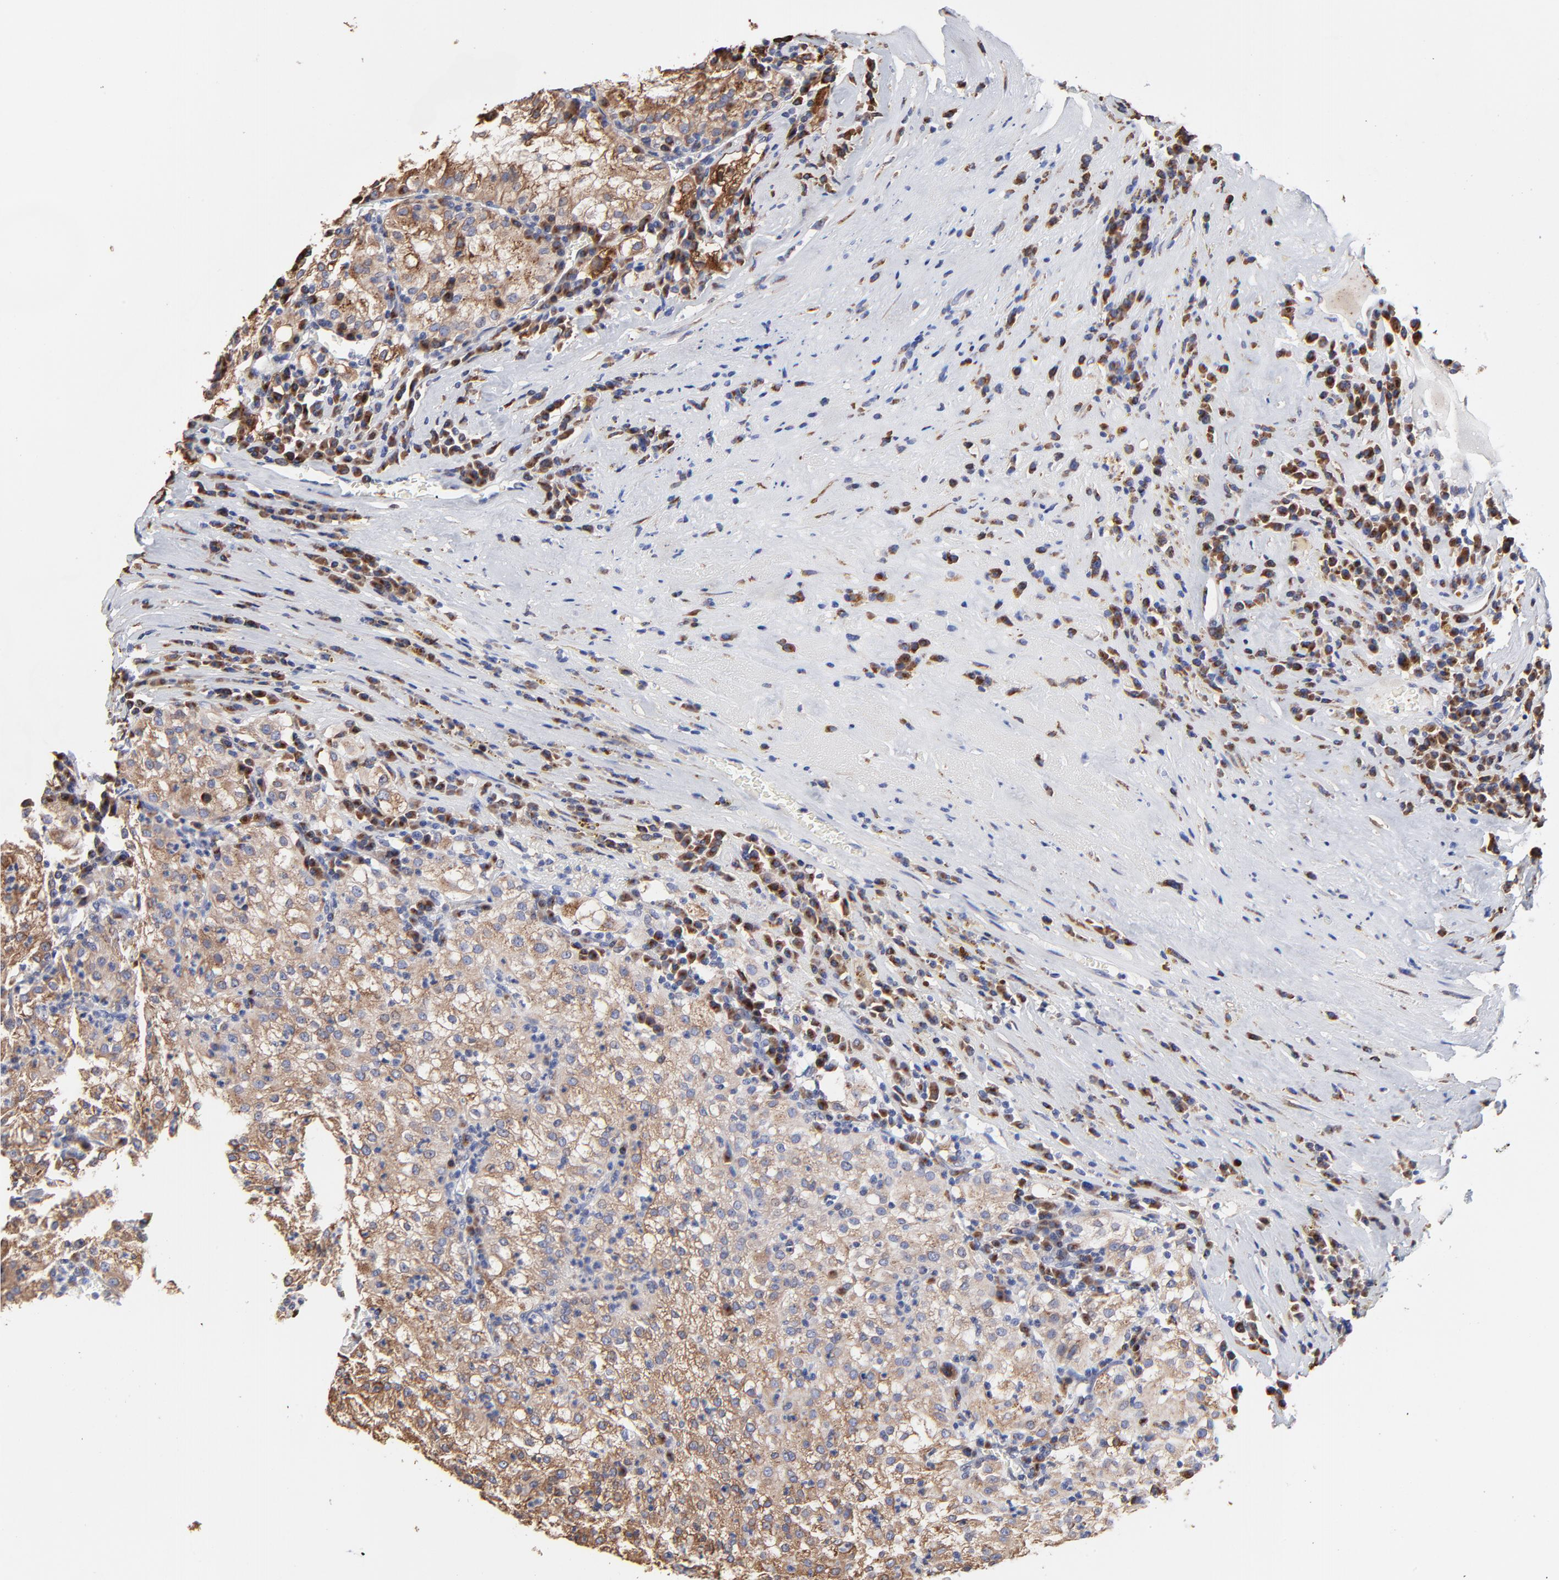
{"staining": {"intensity": "moderate", "quantity": ">75%", "location": "cytoplasmic/membranous"}, "tissue": "renal cancer", "cell_type": "Tumor cells", "image_type": "cancer", "snomed": [{"axis": "morphology", "description": "Adenocarcinoma, NOS"}, {"axis": "topography", "description": "Kidney"}], "caption": "Renal cancer (adenocarcinoma) was stained to show a protein in brown. There is medium levels of moderate cytoplasmic/membranous positivity in about >75% of tumor cells. Nuclei are stained in blue.", "gene": "LMAN1", "patient": {"sex": "male", "age": 59}}